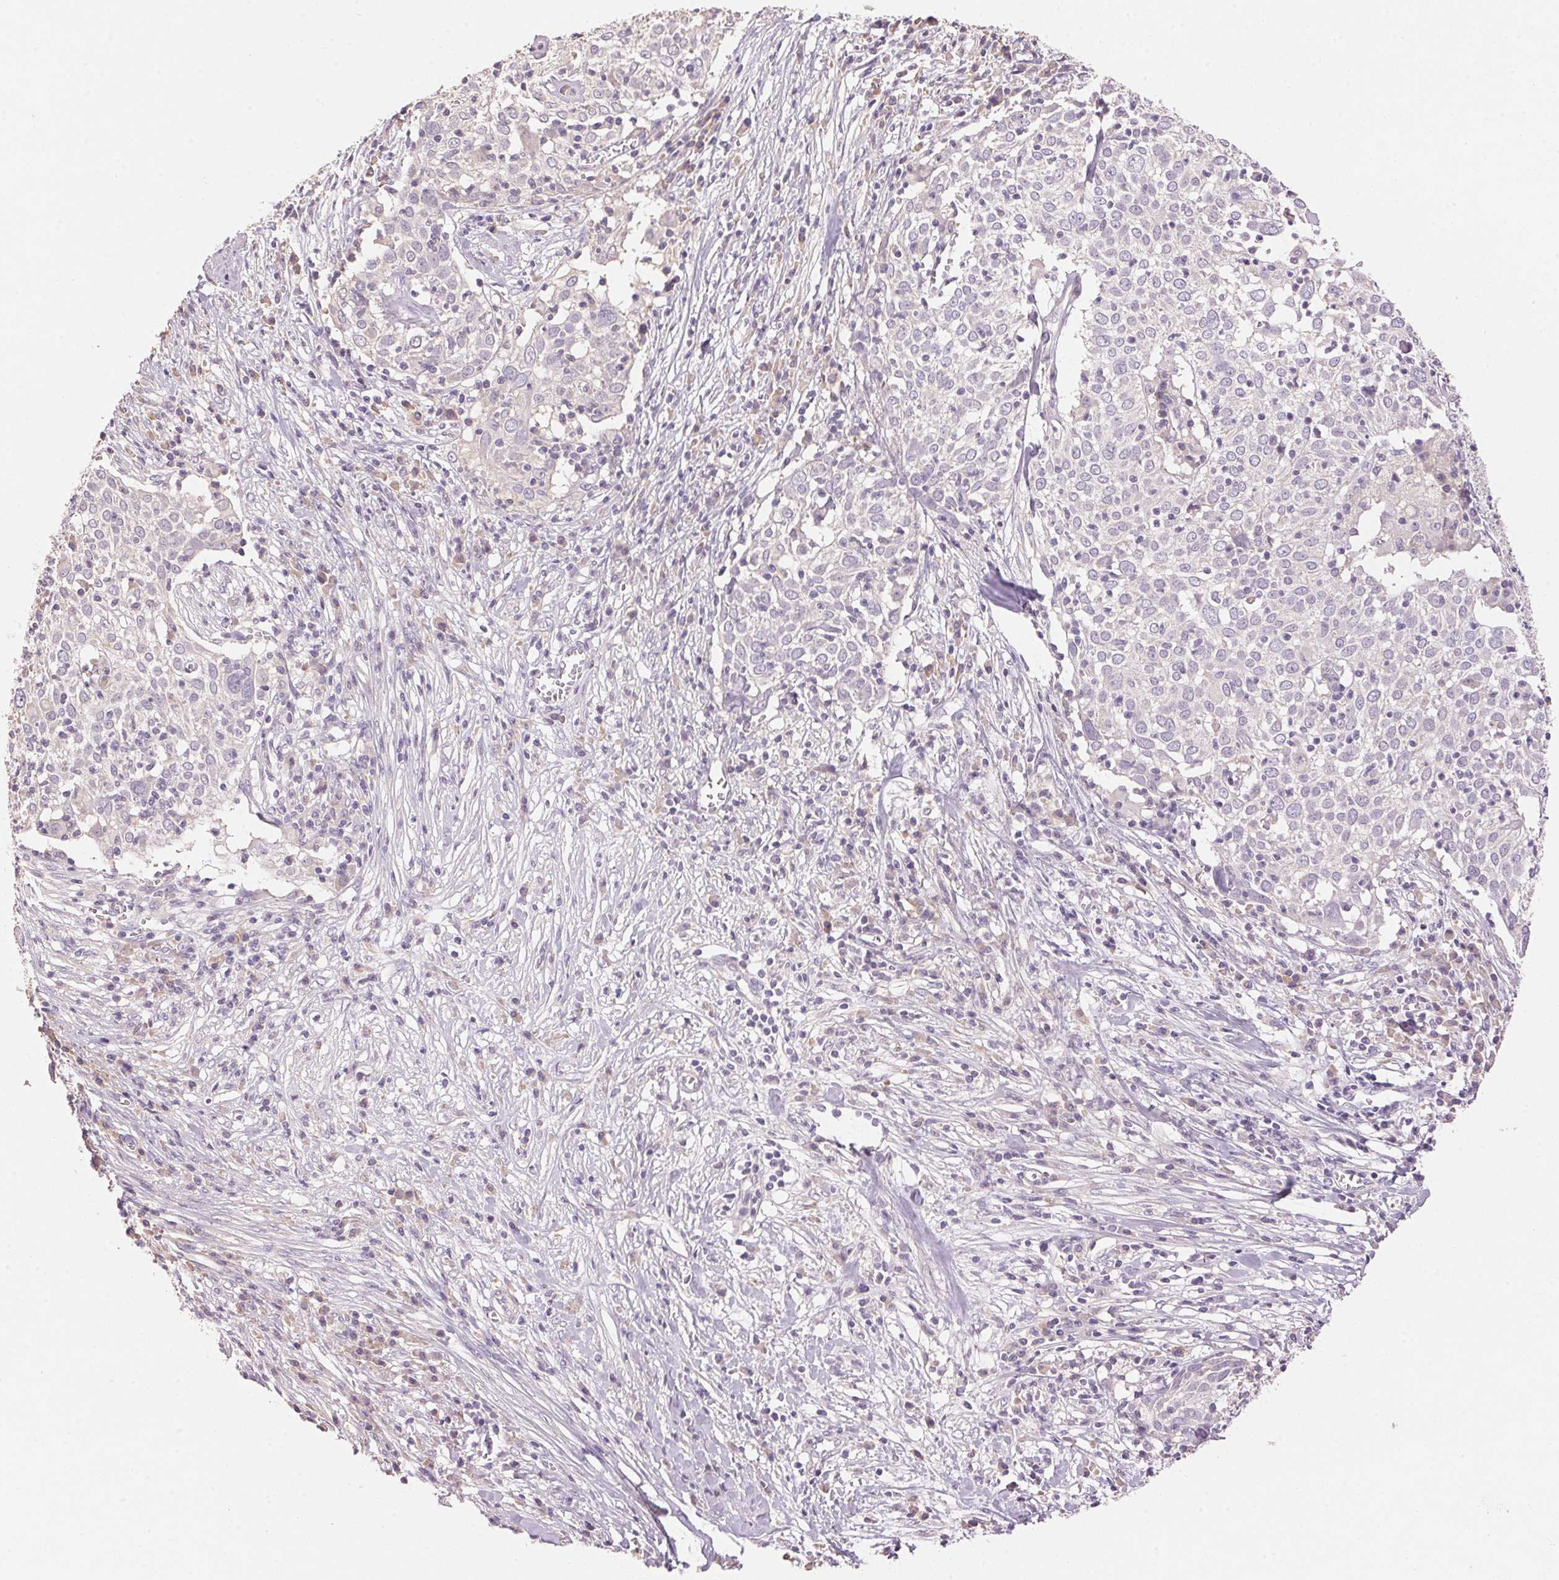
{"staining": {"intensity": "negative", "quantity": "none", "location": "none"}, "tissue": "cervical cancer", "cell_type": "Tumor cells", "image_type": "cancer", "snomed": [{"axis": "morphology", "description": "Squamous cell carcinoma, NOS"}, {"axis": "topography", "description": "Cervix"}], "caption": "Tumor cells are negative for protein expression in human cervical cancer (squamous cell carcinoma).", "gene": "LYZL6", "patient": {"sex": "female", "age": 39}}